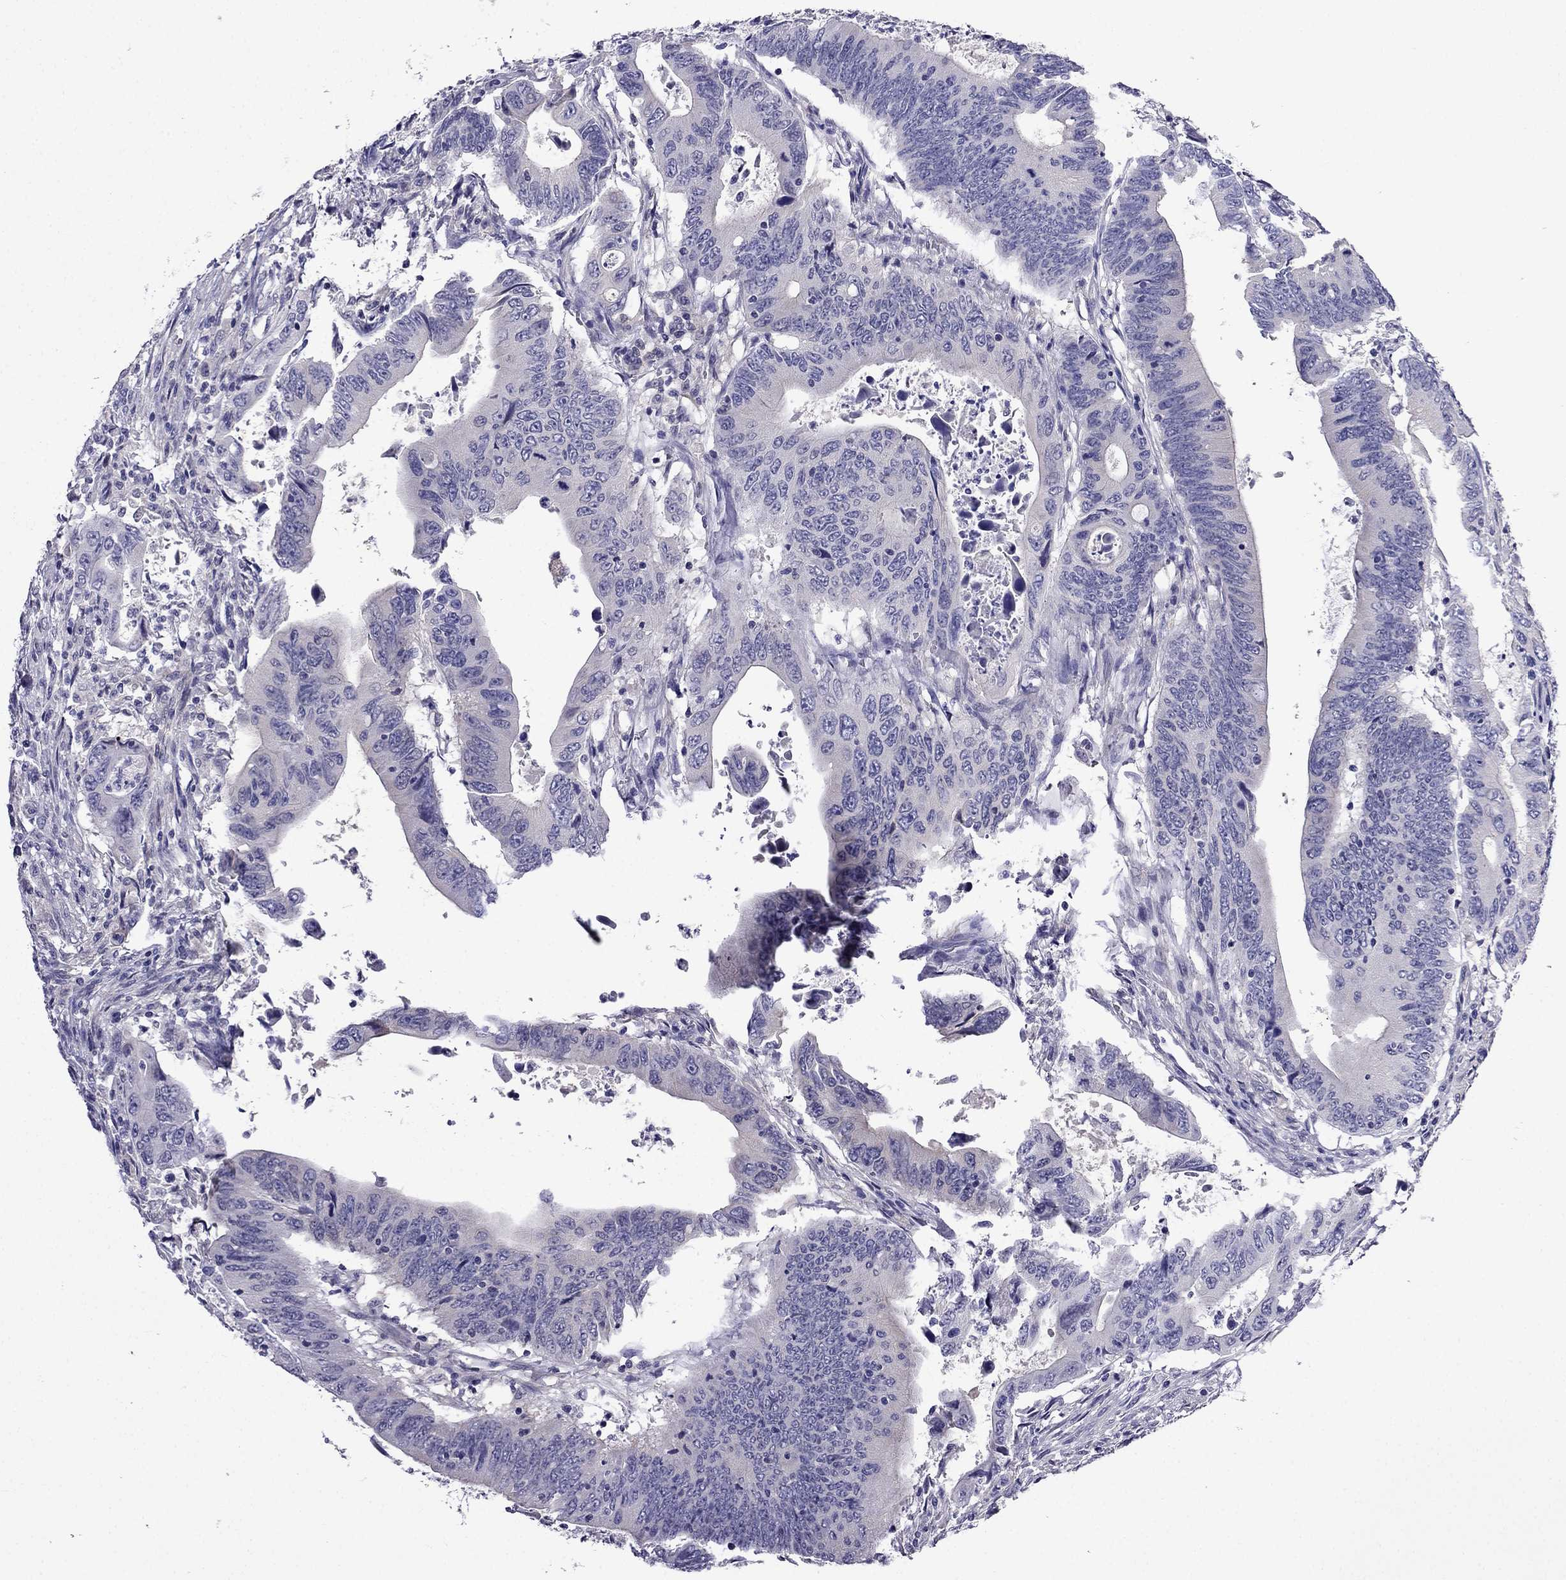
{"staining": {"intensity": "negative", "quantity": "none", "location": "none"}, "tissue": "colorectal cancer", "cell_type": "Tumor cells", "image_type": "cancer", "snomed": [{"axis": "morphology", "description": "Adenocarcinoma, NOS"}, {"axis": "topography", "description": "Colon"}], "caption": "High power microscopy photomicrograph of an IHC photomicrograph of colorectal cancer (adenocarcinoma), revealing no significant expression in tumor cells.", "gene": "SCNN1D", "patient": {"sex": "female", "age": 90}}